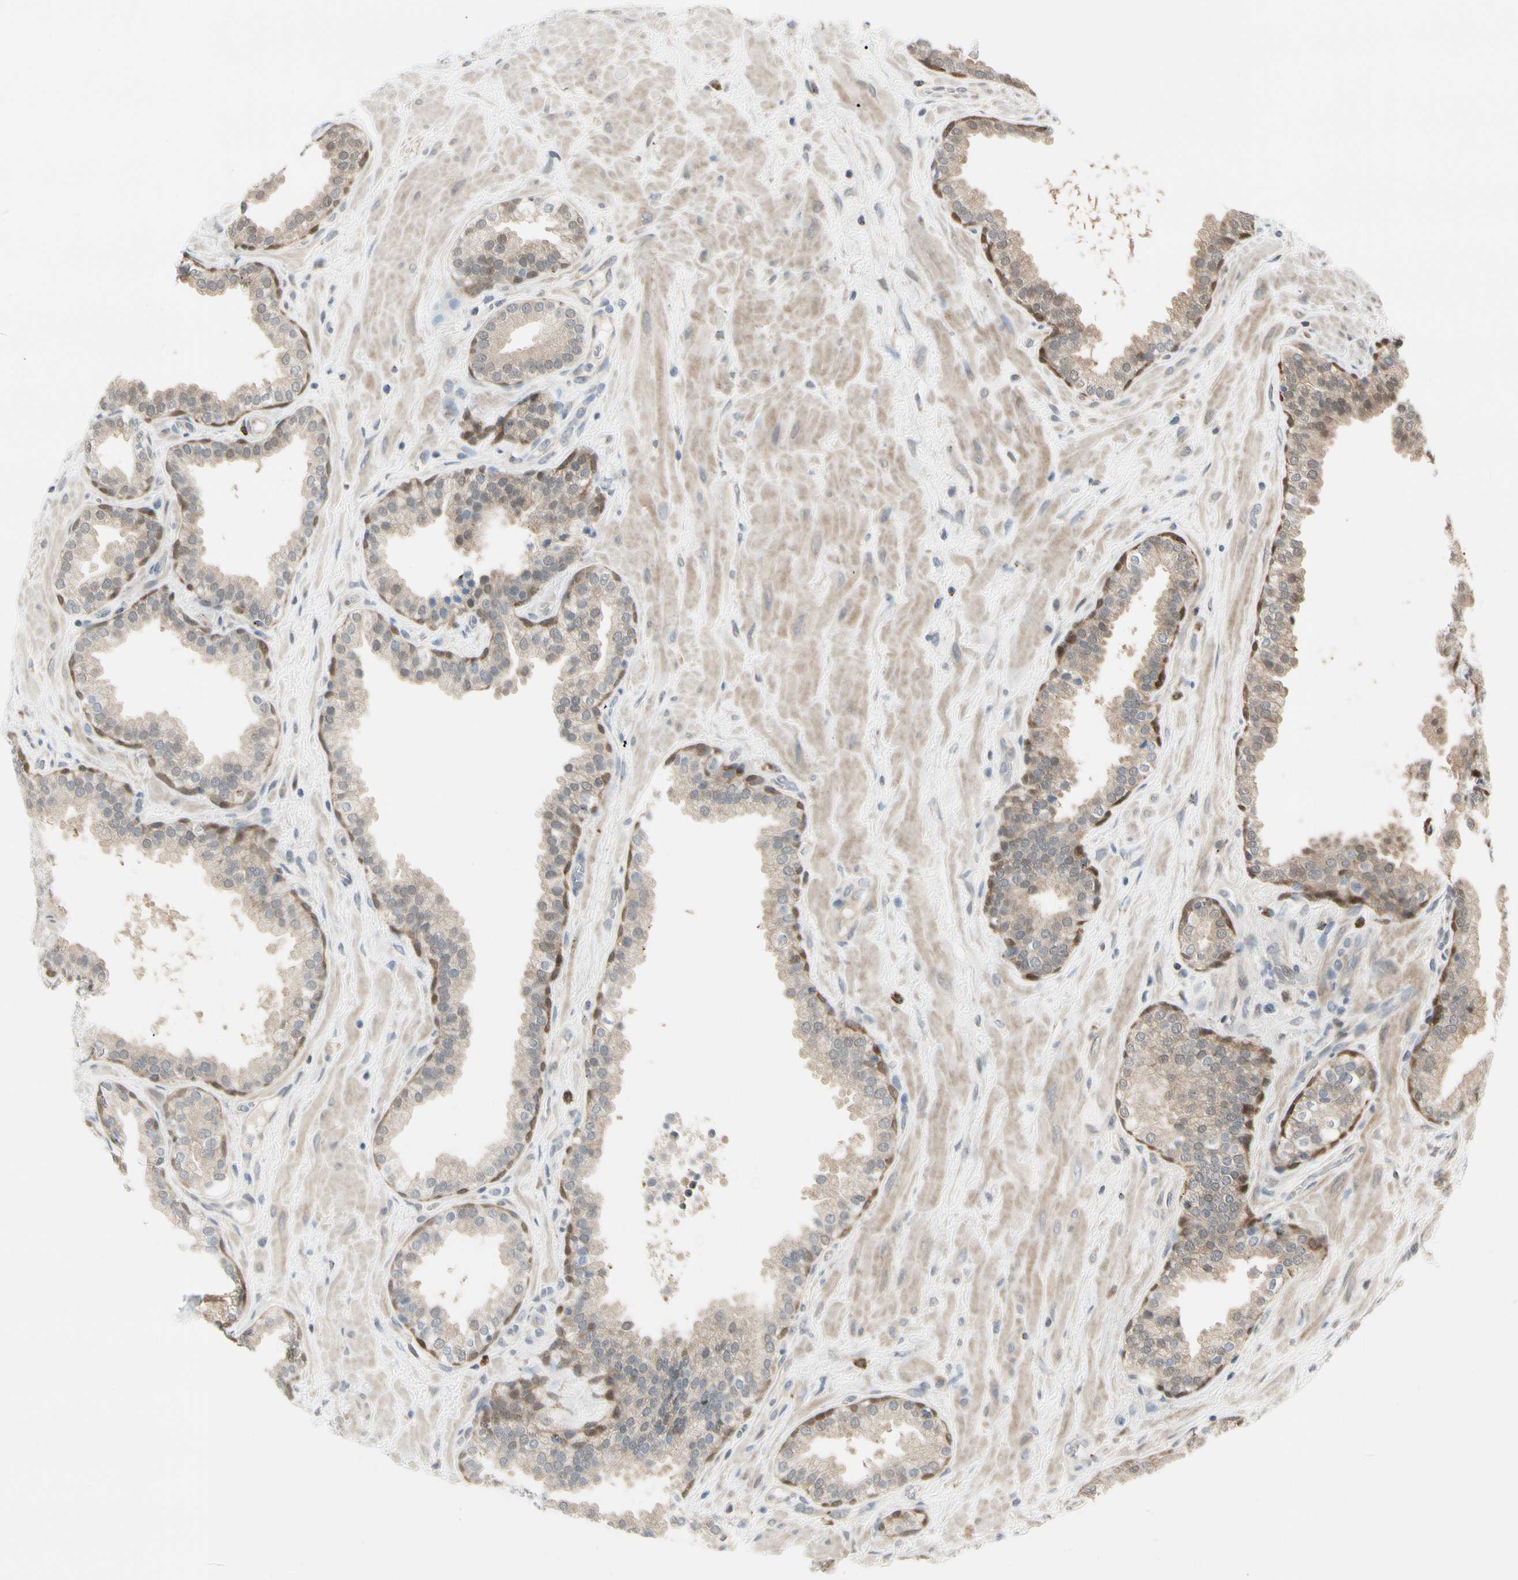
{"staining": {"intensity": "weak", "quantity": ">75%", "location": "cytoplasmic/membranous"}, "tissue": "prostate", "cell_type": "Glandular cells", "image_type": "normal", "snomed": [{"axis": "morphology", "description": "Normal tissue, NOS"}, {"axis": "topography", "description": "Prostate"}], "caption": "Immunohistochemistry of normal prostate demonstrates low levels of weak cytoplasmic/membranous staining in approximately >75% of glandular cells.", "gene": "EVC", "patient": {"sex": "male", "age": 51}}